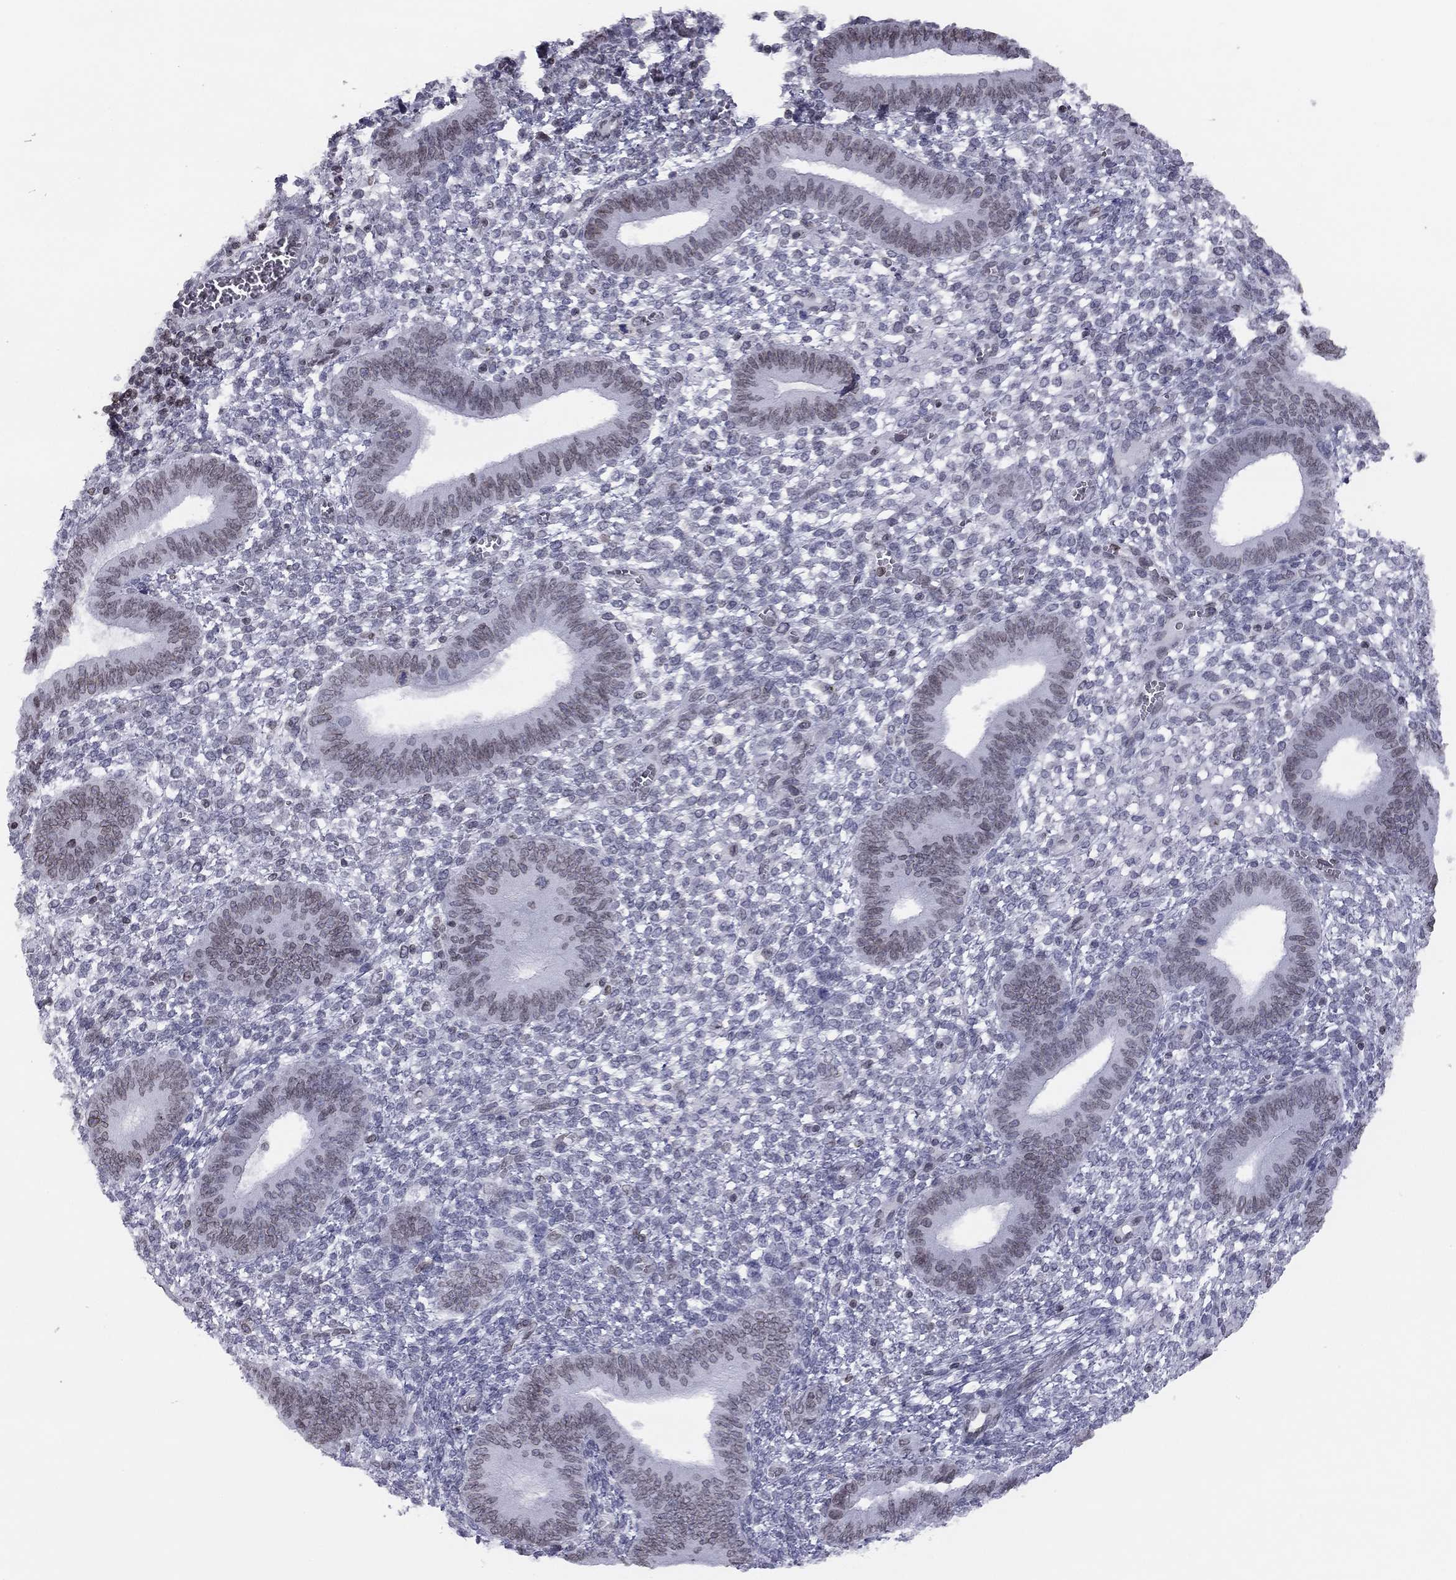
{"staining": {"intensity": "negative", "quantity": "none", "location": "none"}, "tissue": "endometrium", "cell_type": "Cells in endometrial stroma", "image_type": "normal", "snomed": [{"axis": "morphology", "description": "Normal tissue, NOS"}, {"axis": "topography", "description": "Endometrium"}], "caption": "This is an immunohistochemistry photomicrograph of normal endometrium. There is no positivity in cells in endometrial stroma.", "gene": "ESPL1", "patient": {"sex": "female", "age": 42}}